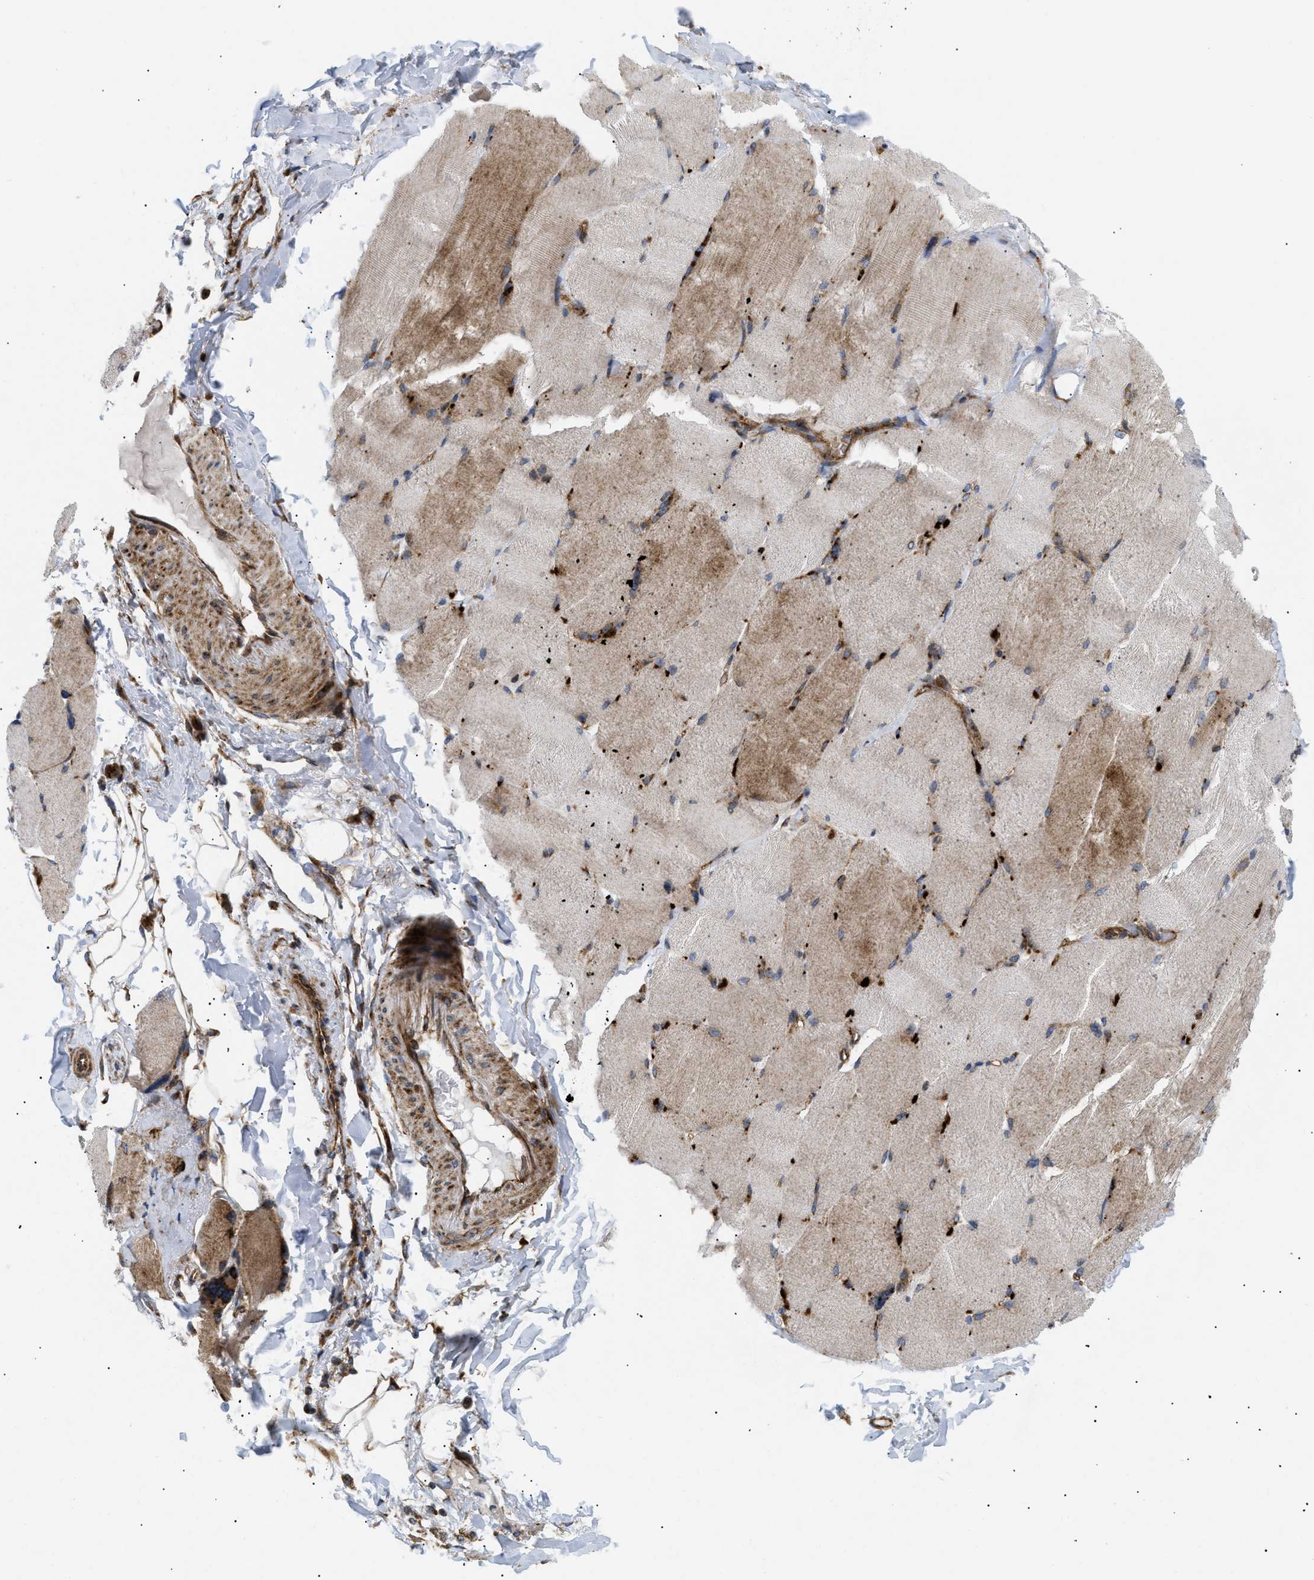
{"staining": {"intensity": "moderate", "quantity": "25%-75%", "location": "cytoplasmic/membranous"}, "tissue": "skeletal muscle", "cell_type": "Myocytes", "image_type": "normal", "snomed": [{"axis": "morphology", "description": "Normal tissue, NOS"}, {"axis": "topography", "description": "Skin"}, {"axis": "topography", "description": "Skeletal muscle"}], "caption": "Human skeletal muscle stained with a brown dye displays moderate cytoplasmic/membranous positive expression in approximately 25%-75% of myocytes.", "gene": "DCTN4", "patient": {"sex": "male", "age": 83}}